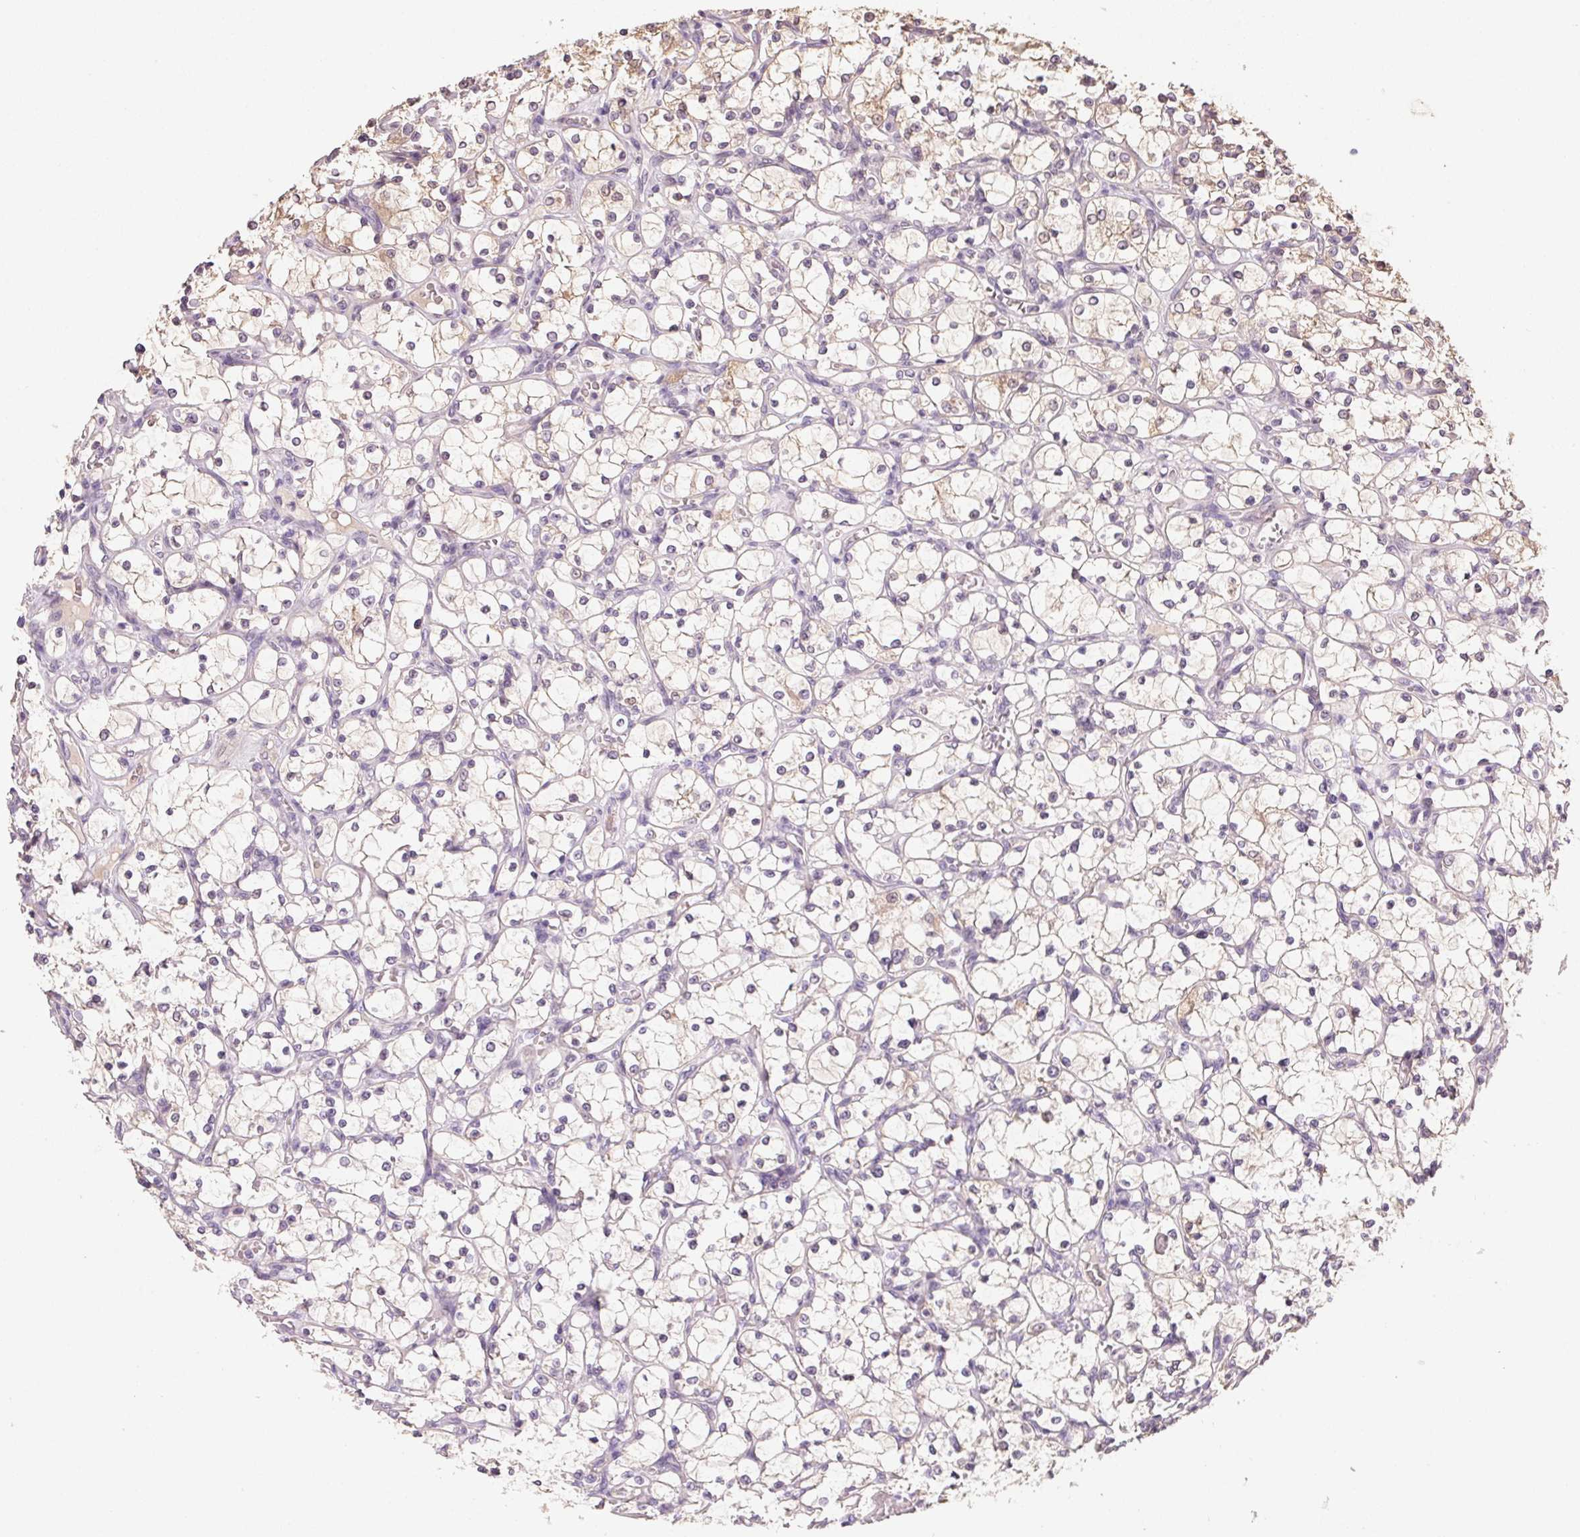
{"staining": {"intensity": "weak", "quantity": "<25%", "location": "cytoplasmic/membranous"}, "tissue": "renal cancer", "cell_type": "Tumor cells", "image_type": "cancer", "snomed": [{"axis": "morphology", "description": "Adenocarcinoma, NOS"}, {"axis": "topography", "description": "Kidney"}], "caption": "High magnification brightfield microscopy of adenocarcinoma (renal) stained with DAB (brown) and counterstained with hematoxylin (blue): tumor cells show no significant positivity.", "gene": "ALDH8A1", "patient": {"sex": "female", "age": 69}}